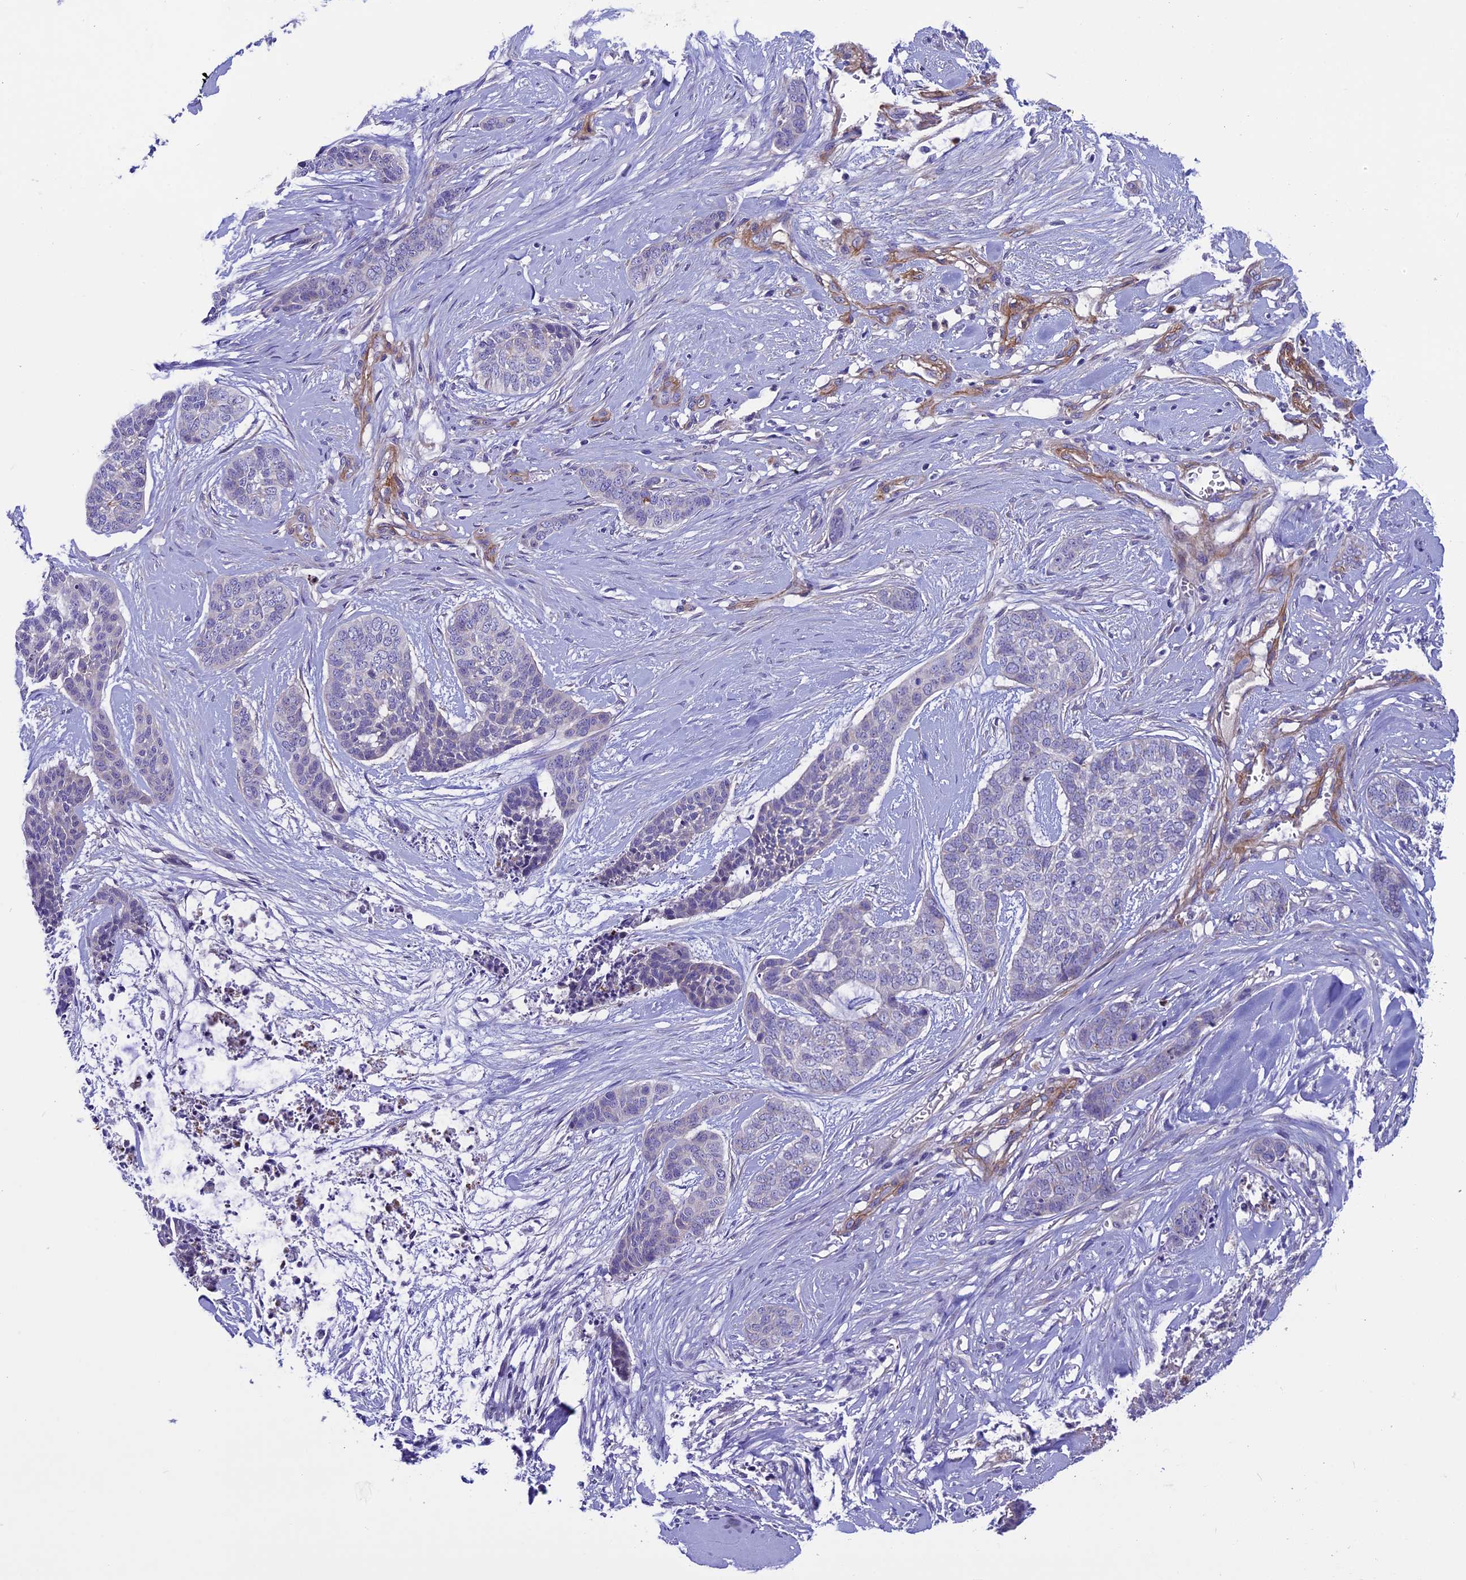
{"staining": {"intensity": "negative", "quantity": "none", "location": "none"}, "tissue": "skin cancer", "cell_type": "Tumor cells", "image_type": "cancer", "snomed": [{"axis": "morphology", "description": "Basal cell carcinoma"}, {"axis": "topography", "description": "Skin"}], "caption": "DAB immunohistochemical staining of skin cancer (basal cell carcinoma) displays no significant positivity in tumor cells.", "gene": "LOXL1", "patient": {"sex": "female", "age": 64}}